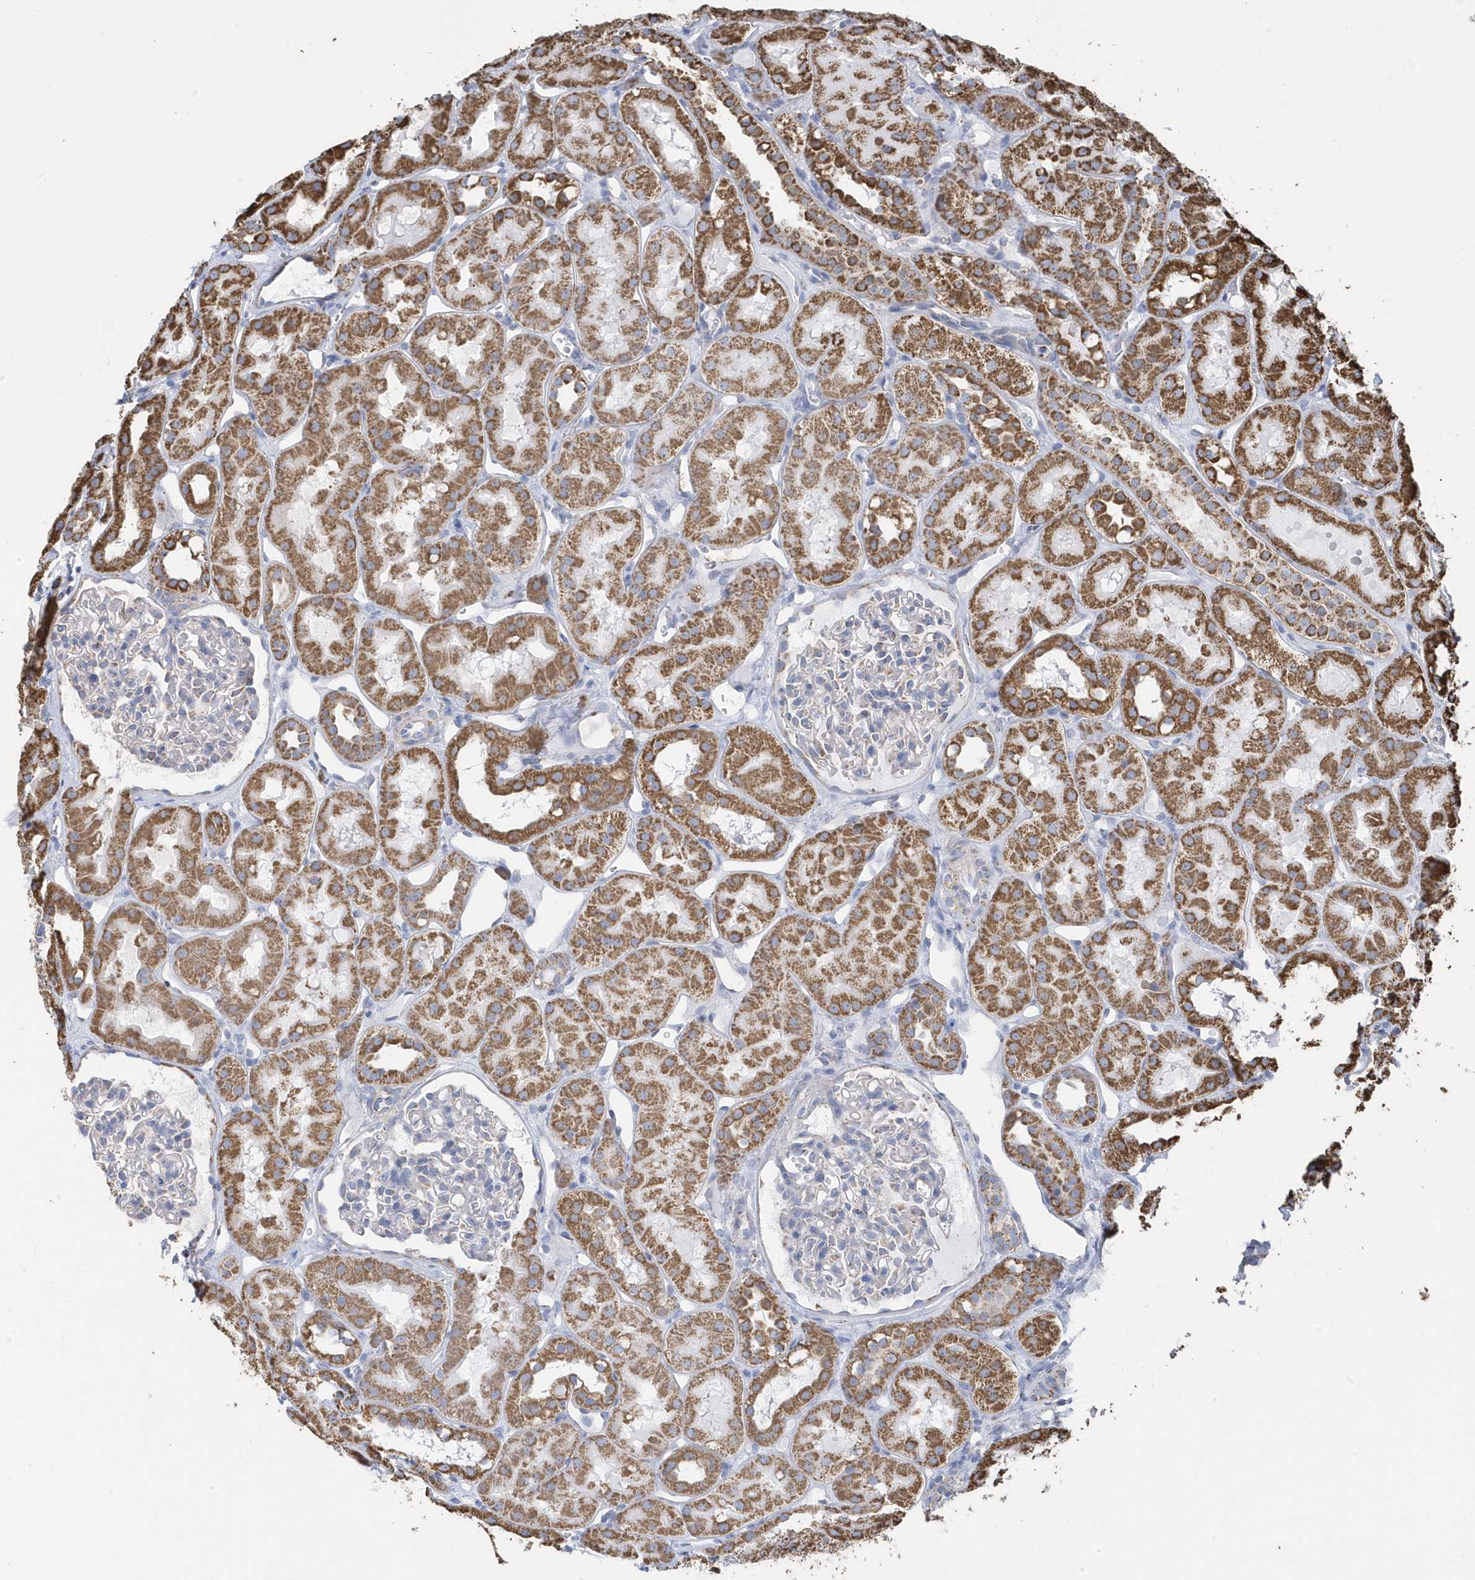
{"staining": {"intensity": "moderate", "quantity": "<25%", "location": "cytoplasmic/membranous"}, "tissue": "kidney", "cell_type": "Cells in glomeruli", "image_type": "normal", "snomed": [{"axis": "morphology", "description": "Normal tissue, NOS"}, {"axis": "topography", "description": "Kidney"}], "caption": "Protein expression analysis of unremarkable kidney demonstrates moderate cytoplasmic/membranous staining in about <25% of cells in glomeruli.", "gene": "GTPBP8", "patient": {"sex": "male", "age": 16}}